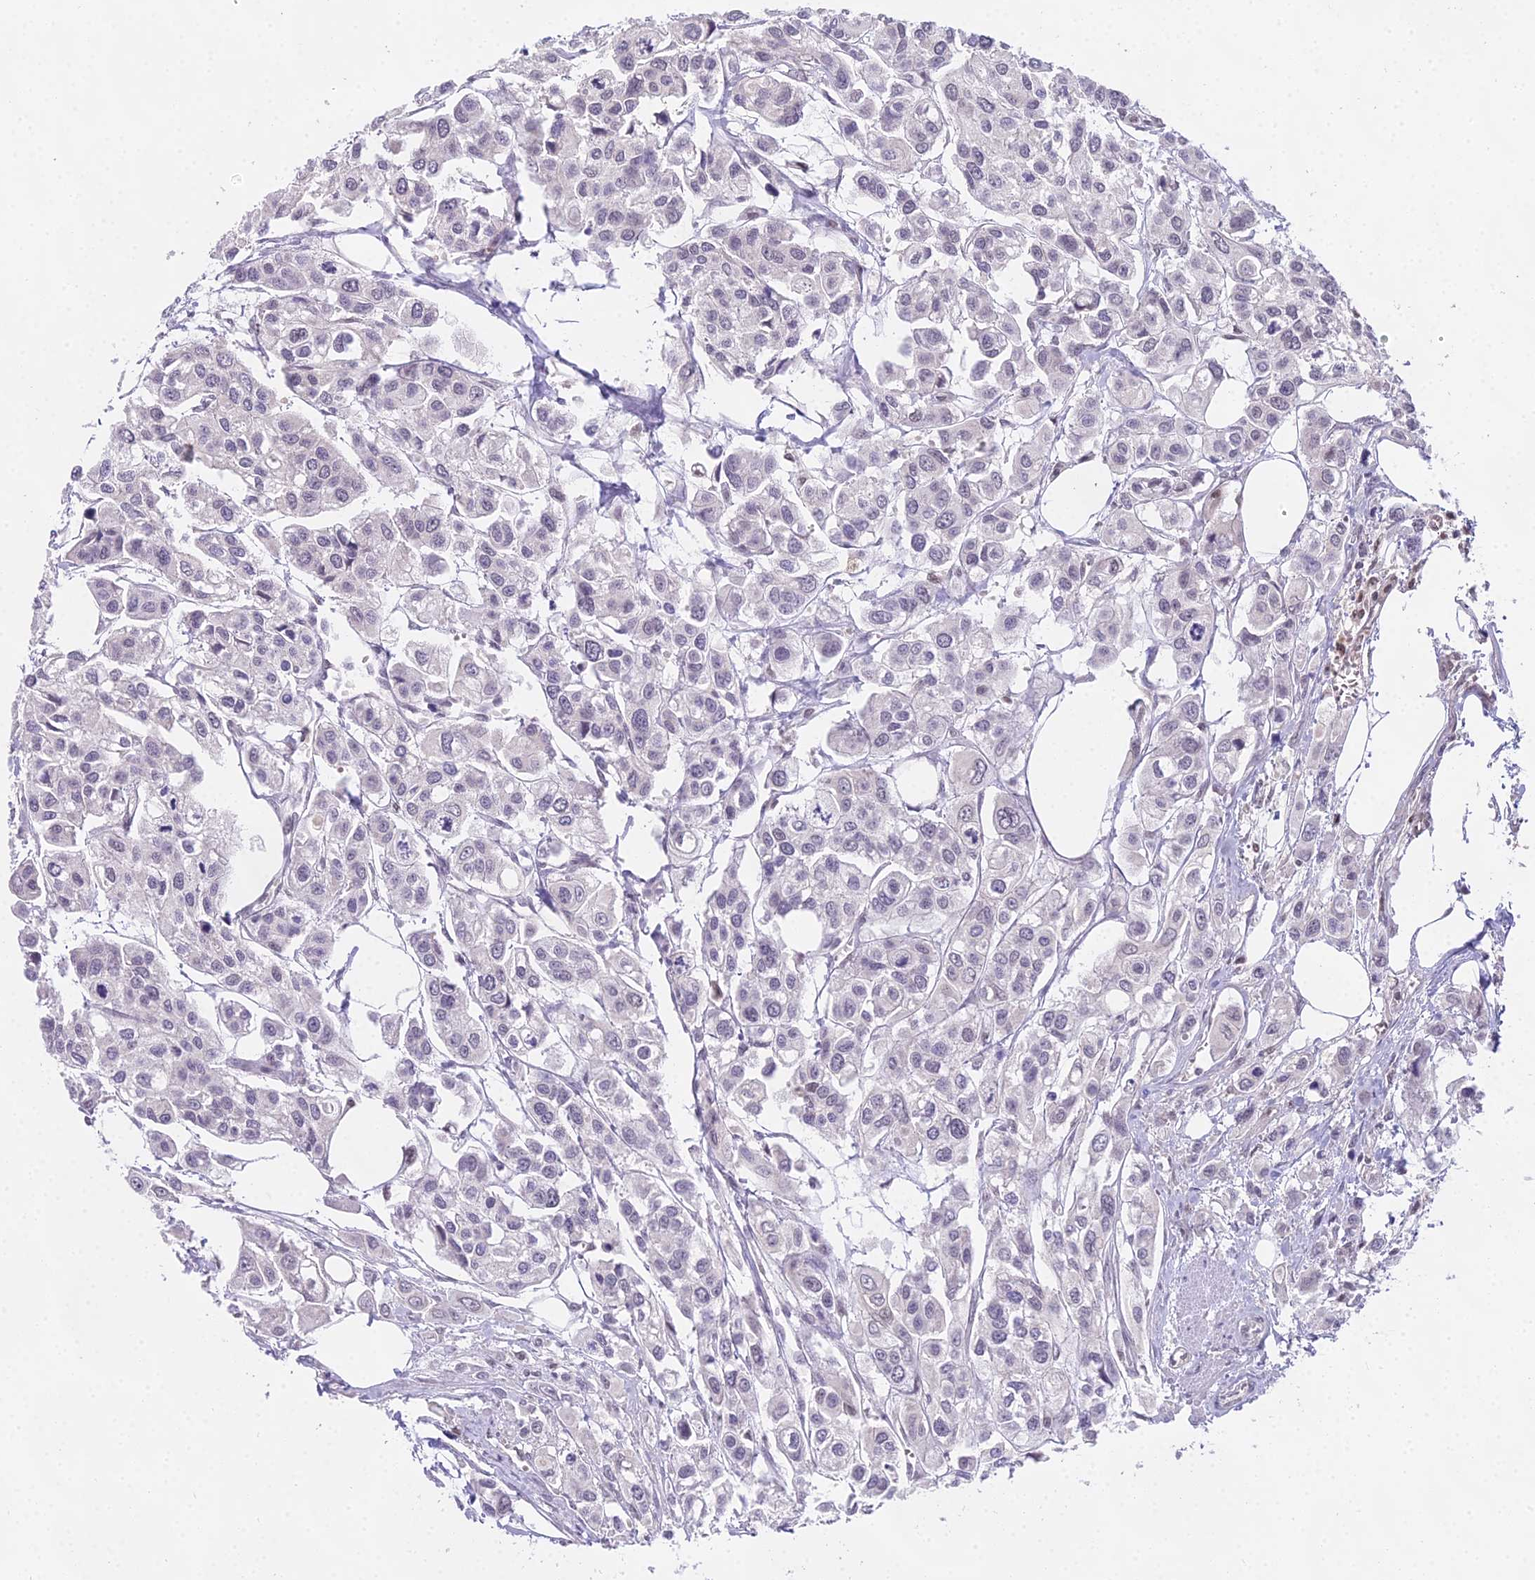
{"staining": {"intensity": "negative", "quantity": "none", "location": "none"}, "tissue": "urothelial cancer", "cell_type": "Tumor cells", "image_type": "cancer", "snomed": [{"axis": "morphology", "description": "Urothelial carcinoma, High grade"}, {"axis": "topography", "description": "Urinary bladder"}], "caption": "This is a histopathology image of immunohistochemistry staining of urothelial carcinoma (high-grade), which shows no staining in tumor cells. (DAB immunohistochemistry (IHC) with hematoxylin counter stain).", "gene": "MAT2A", "patient": {"sex": "male", "age": 67}}